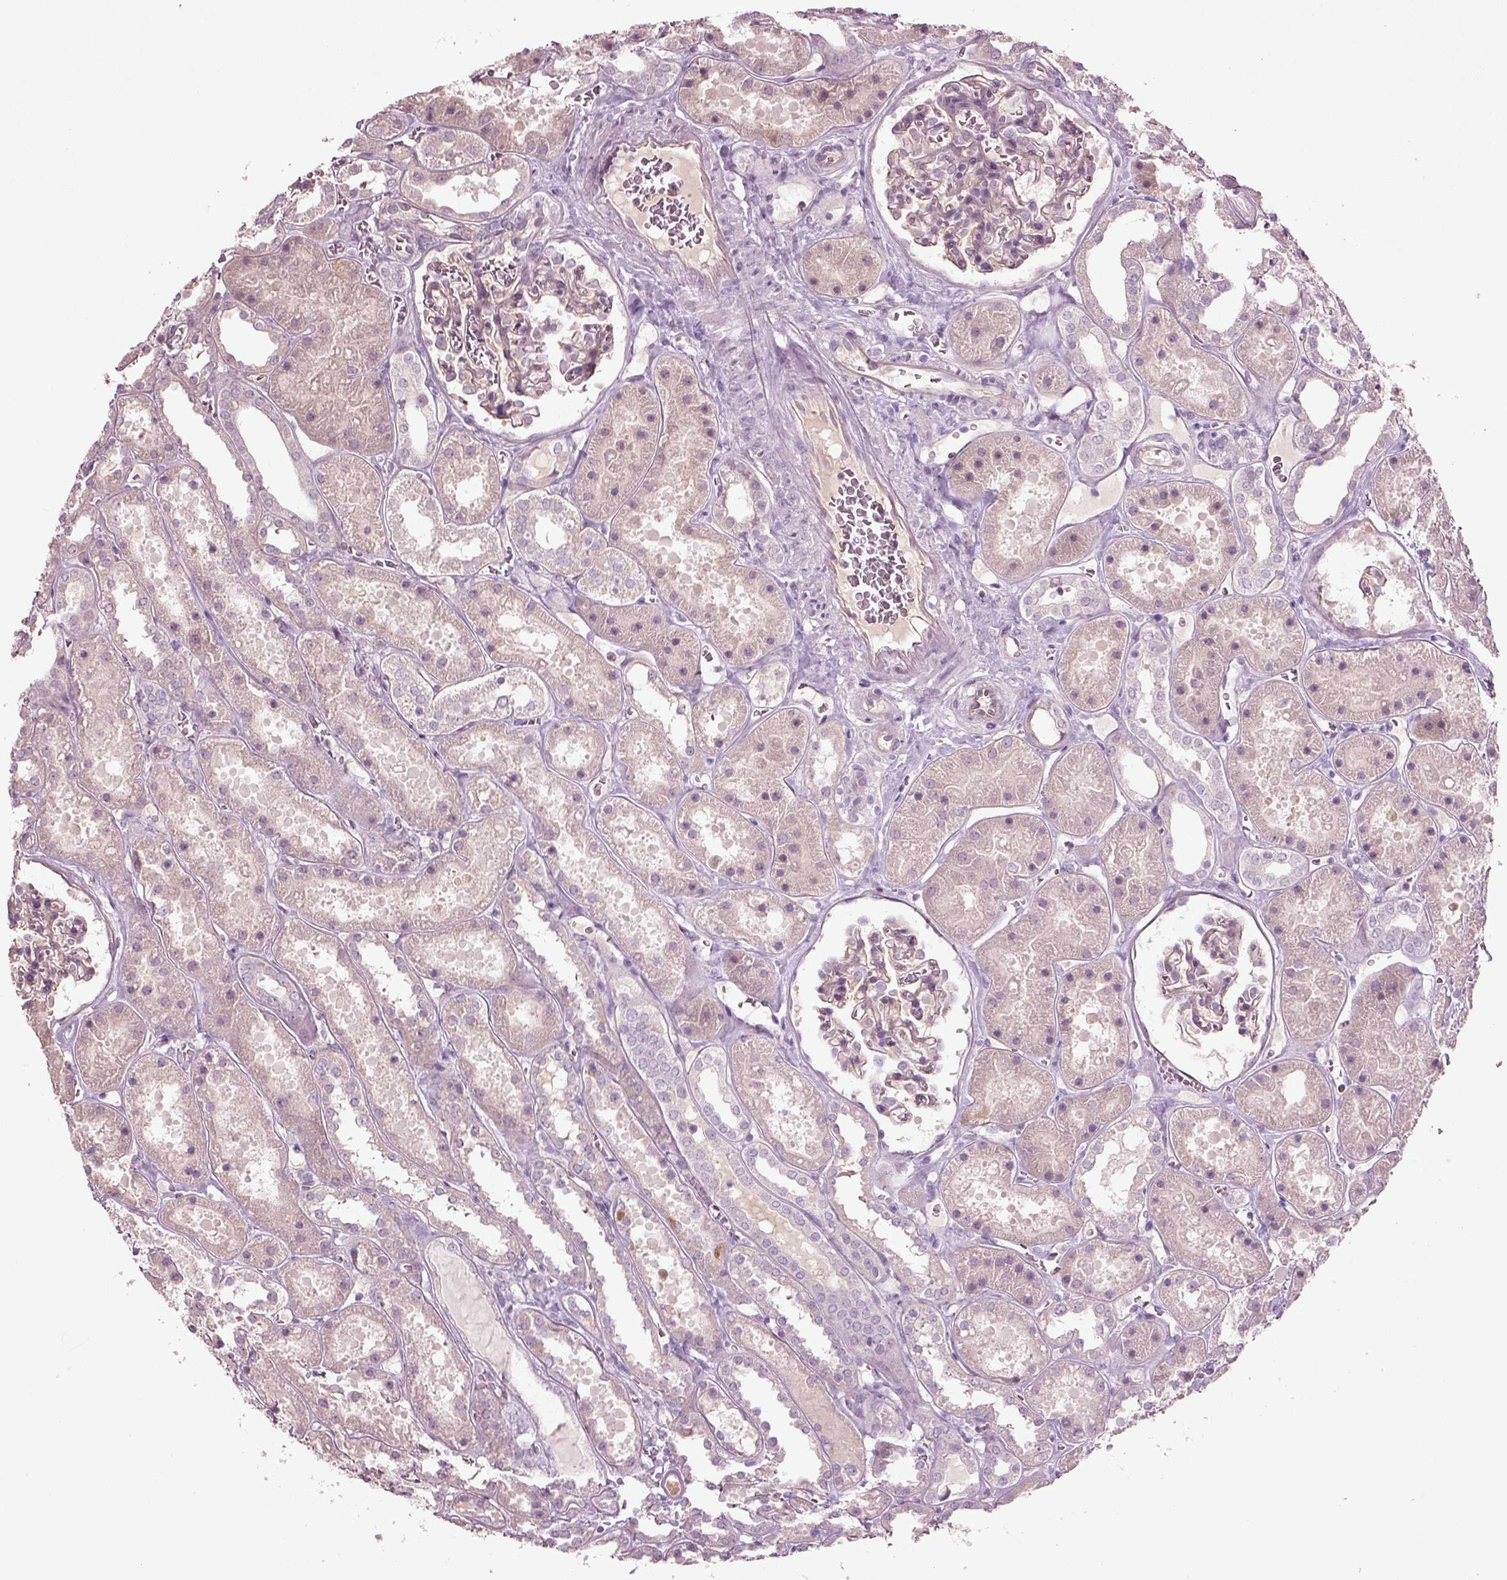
{"staining": {"intensity": "negative", "quantity": "none", "location": "none"}, "tissue": "kidney", "cell_type": "Cells in glomeruli", "image_type": "normal", "snomed": [{"axis": "morphology", "description": "Normal tissue, NOS"}, {"axis": "topography", "description": "Kidney"}], "caption": "Kidney was stained to show a protein in brown. There is no significant staining in cells in glomeruli. The staining is performed using DAB (3,3'-diaminobenzidine) brown chromogen with nuclei counter-stained in using hematoxylin.", "gene": "DUOXA2", "patient": {"sex": "female", "age": 41}}